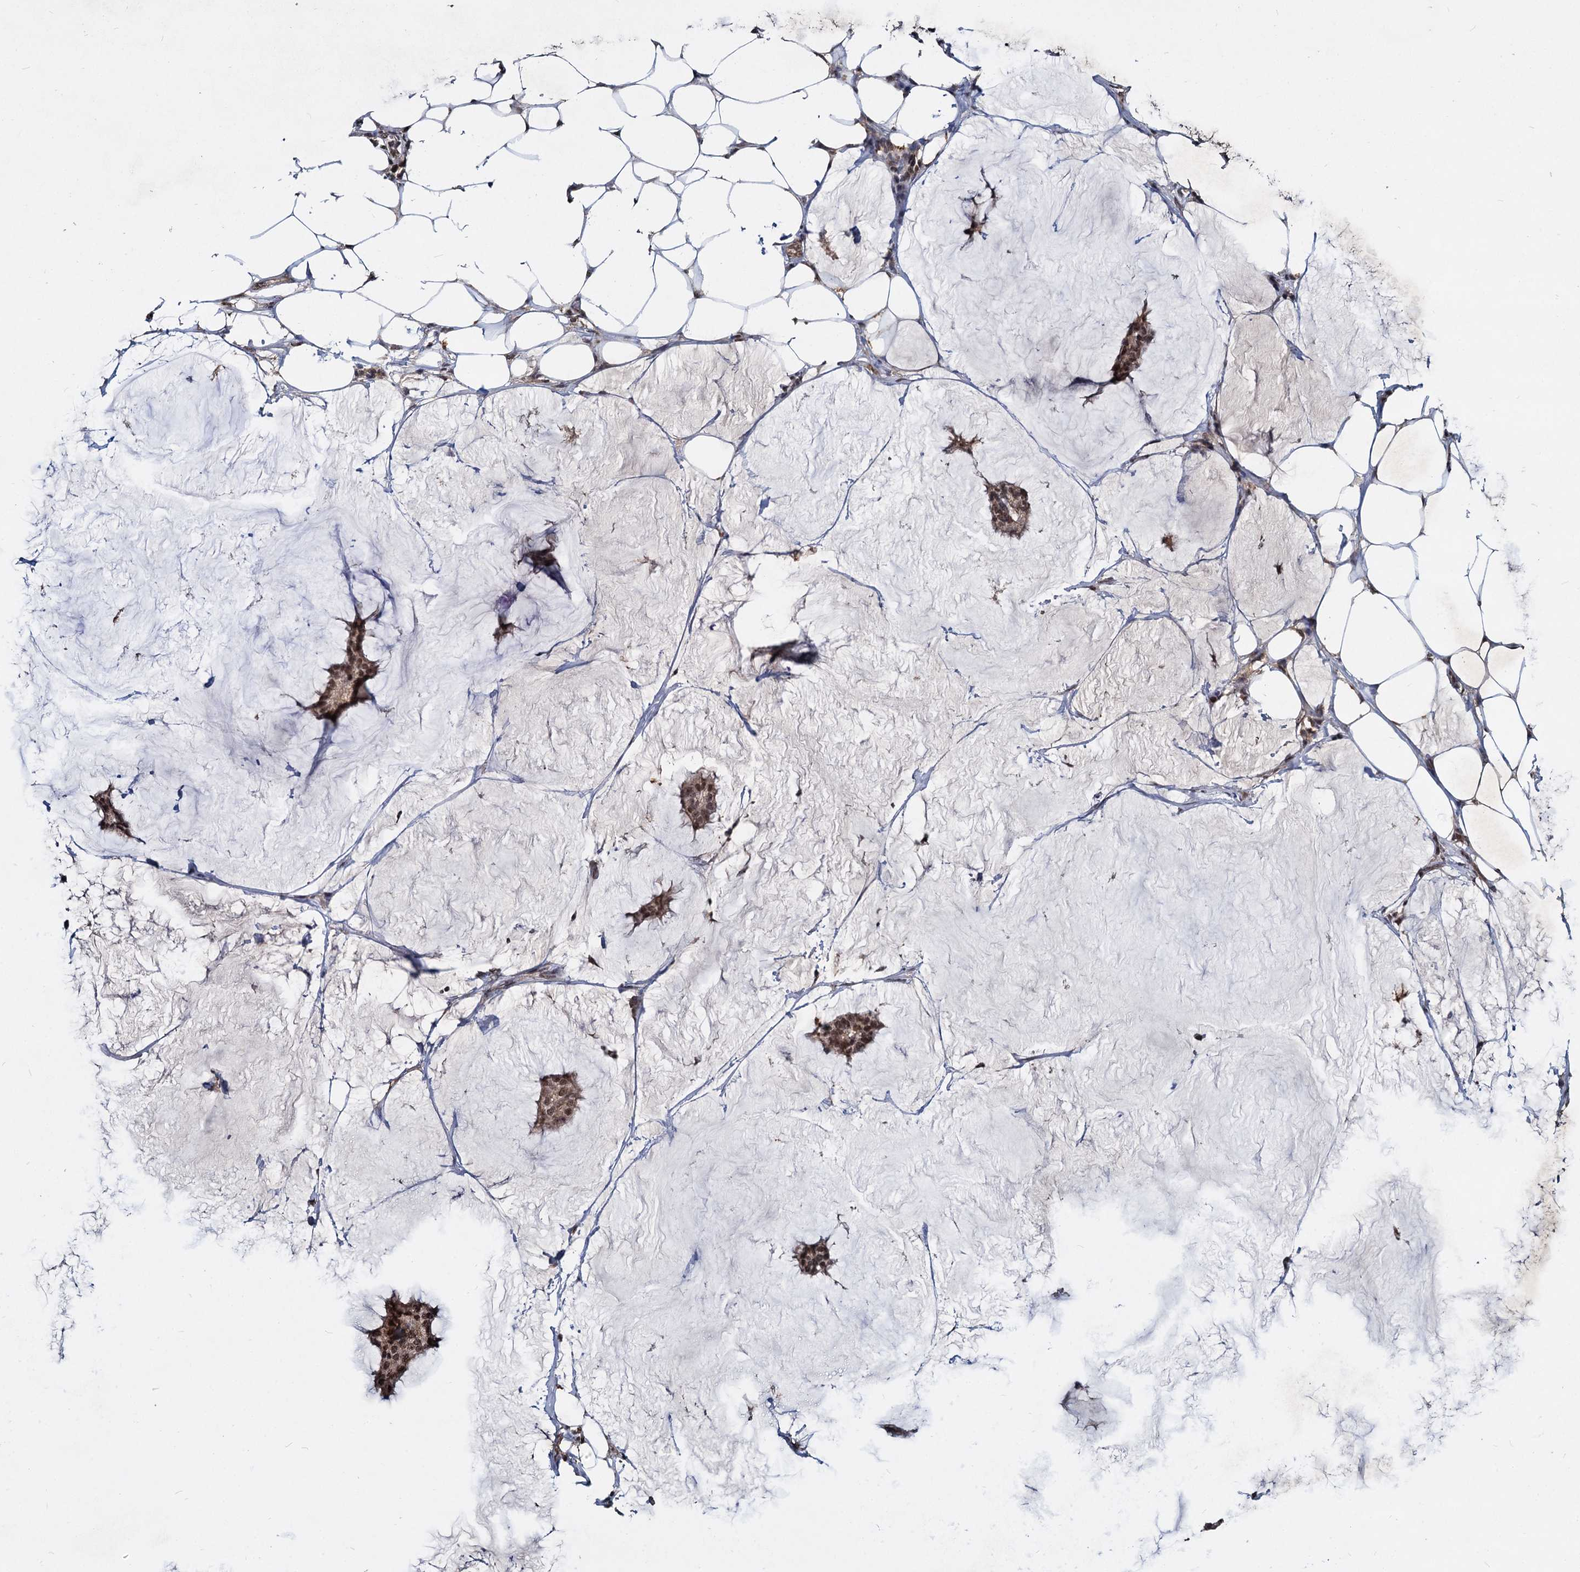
{"staining": {"intensity": "moderate", "quantity": ">75%", "location": "nuclear"}, "tissue": "breast cancer", "cell_type": "Tumor cells", "image_type": "cancer", "snomed": [{"axis": "morphology", "description": "Duct carcinoma"}, {"axis": "topography", "description": "Breast"}], "caption": "Immunohistochemical staining of breast invasive ductal carcinoma exhibits moderate nuclear protein staining in about >75% of tumor cells.", "gene": "FAM216B", "patient": {"sex": "female", "age": 93}}